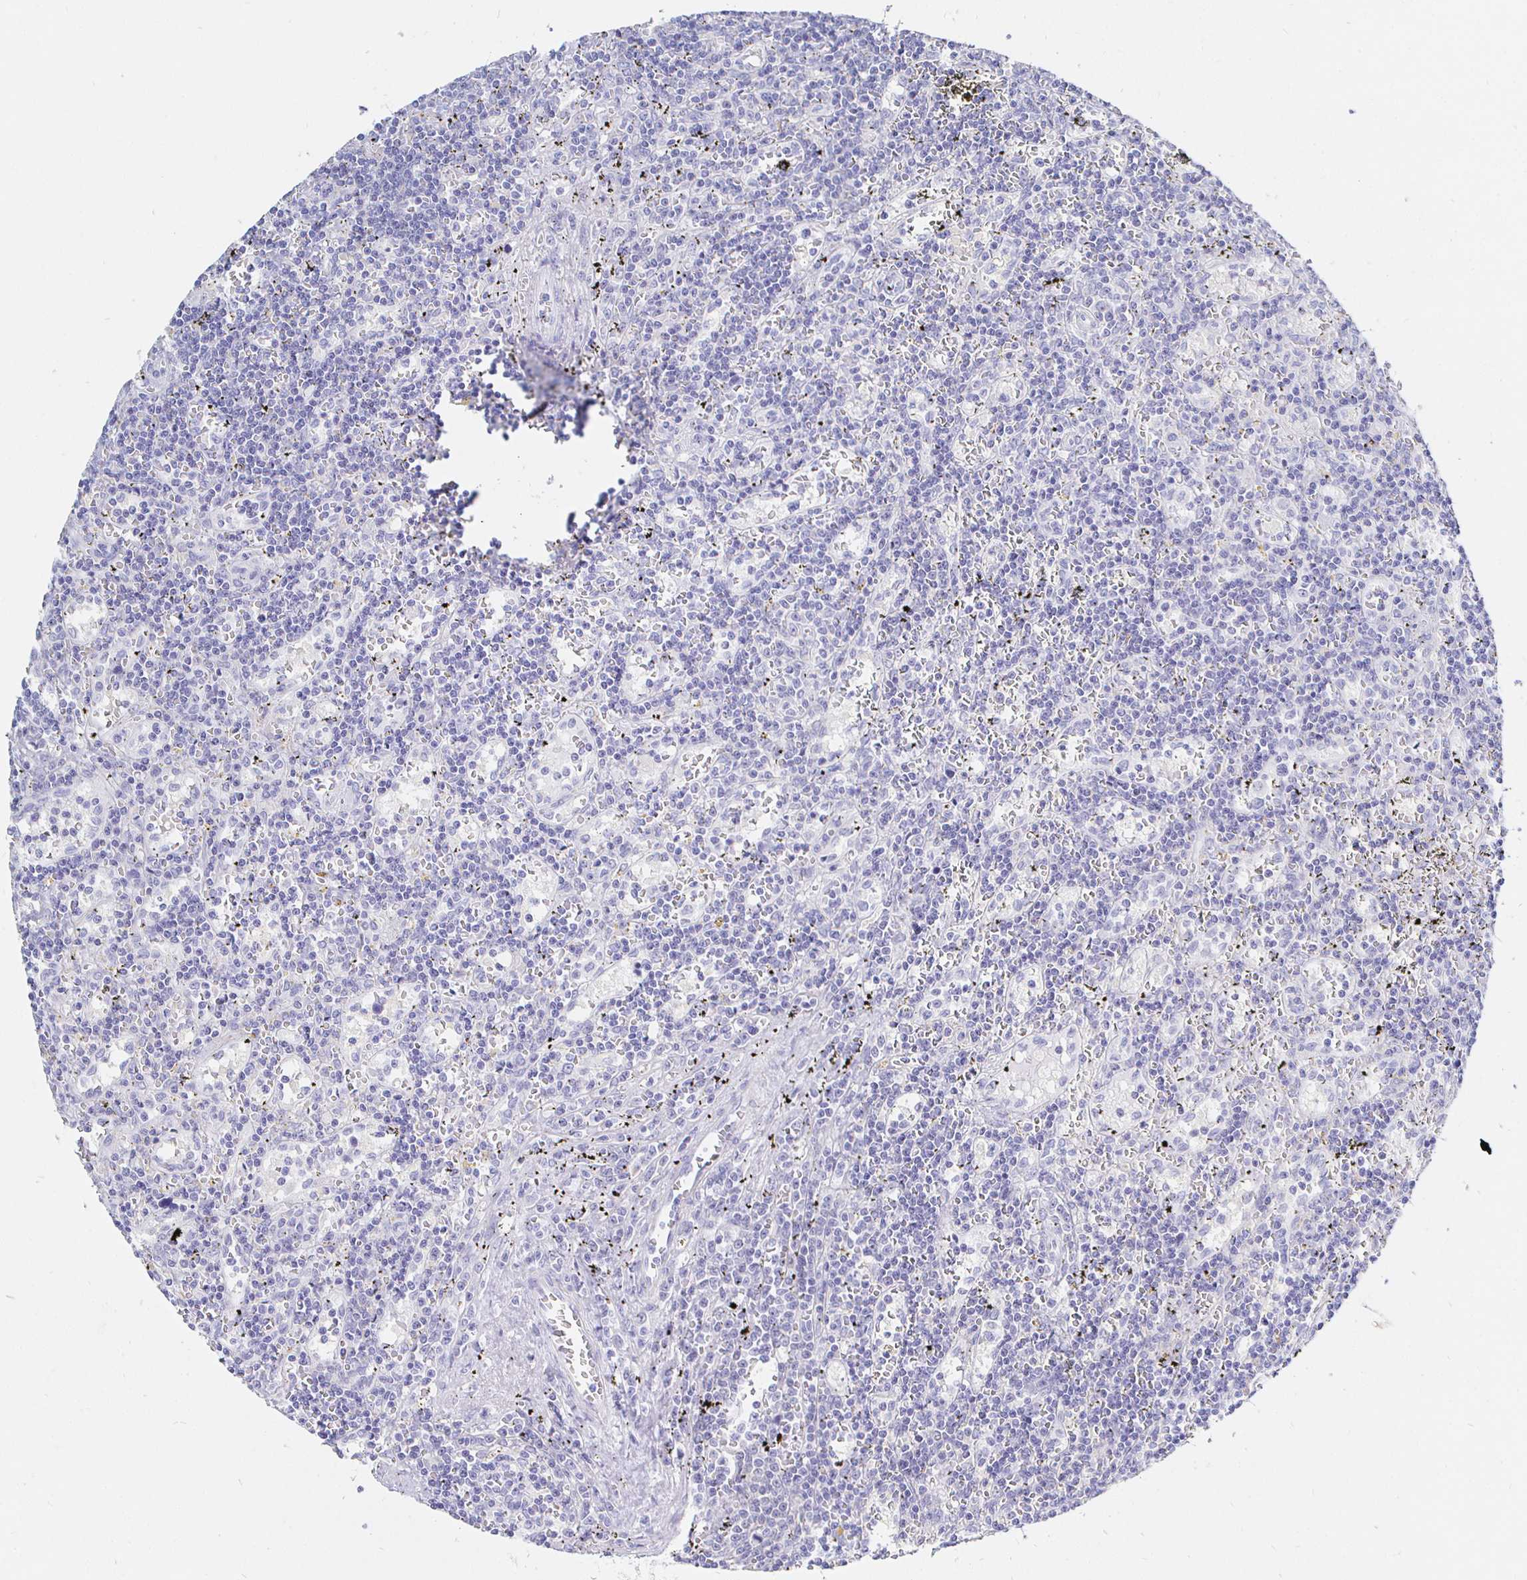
{"staining": {"intensity": "negative", "quantity": "none", "location": "none"}, "tissue": "lymphoma", "cell_type": "Tumor cells", "image_type": "cancer", "snomed": [{"axis": "morphology", "description": "Malignant lymphoma, non-Hodgkin's type, Low grade"}, {"axis": "topography", "description": "Spleen"}], "caption": "High magnification brightfield microscopy of low-grade malignant lymphoma, non-Hodgkin's type stained with DAB (3,3'-diaminobenzidine) (brown) and counterstained with hematoxylin (blue): tumor cells show no significant positivity. Brightfield microscopy of IHC stained with DAB (3,3'-diaminobenzidine) (brown) and hematoxylin (blue), captured at high magnification.", "gene": "CR2", "patient": {"sex": "male", "age": 60}}